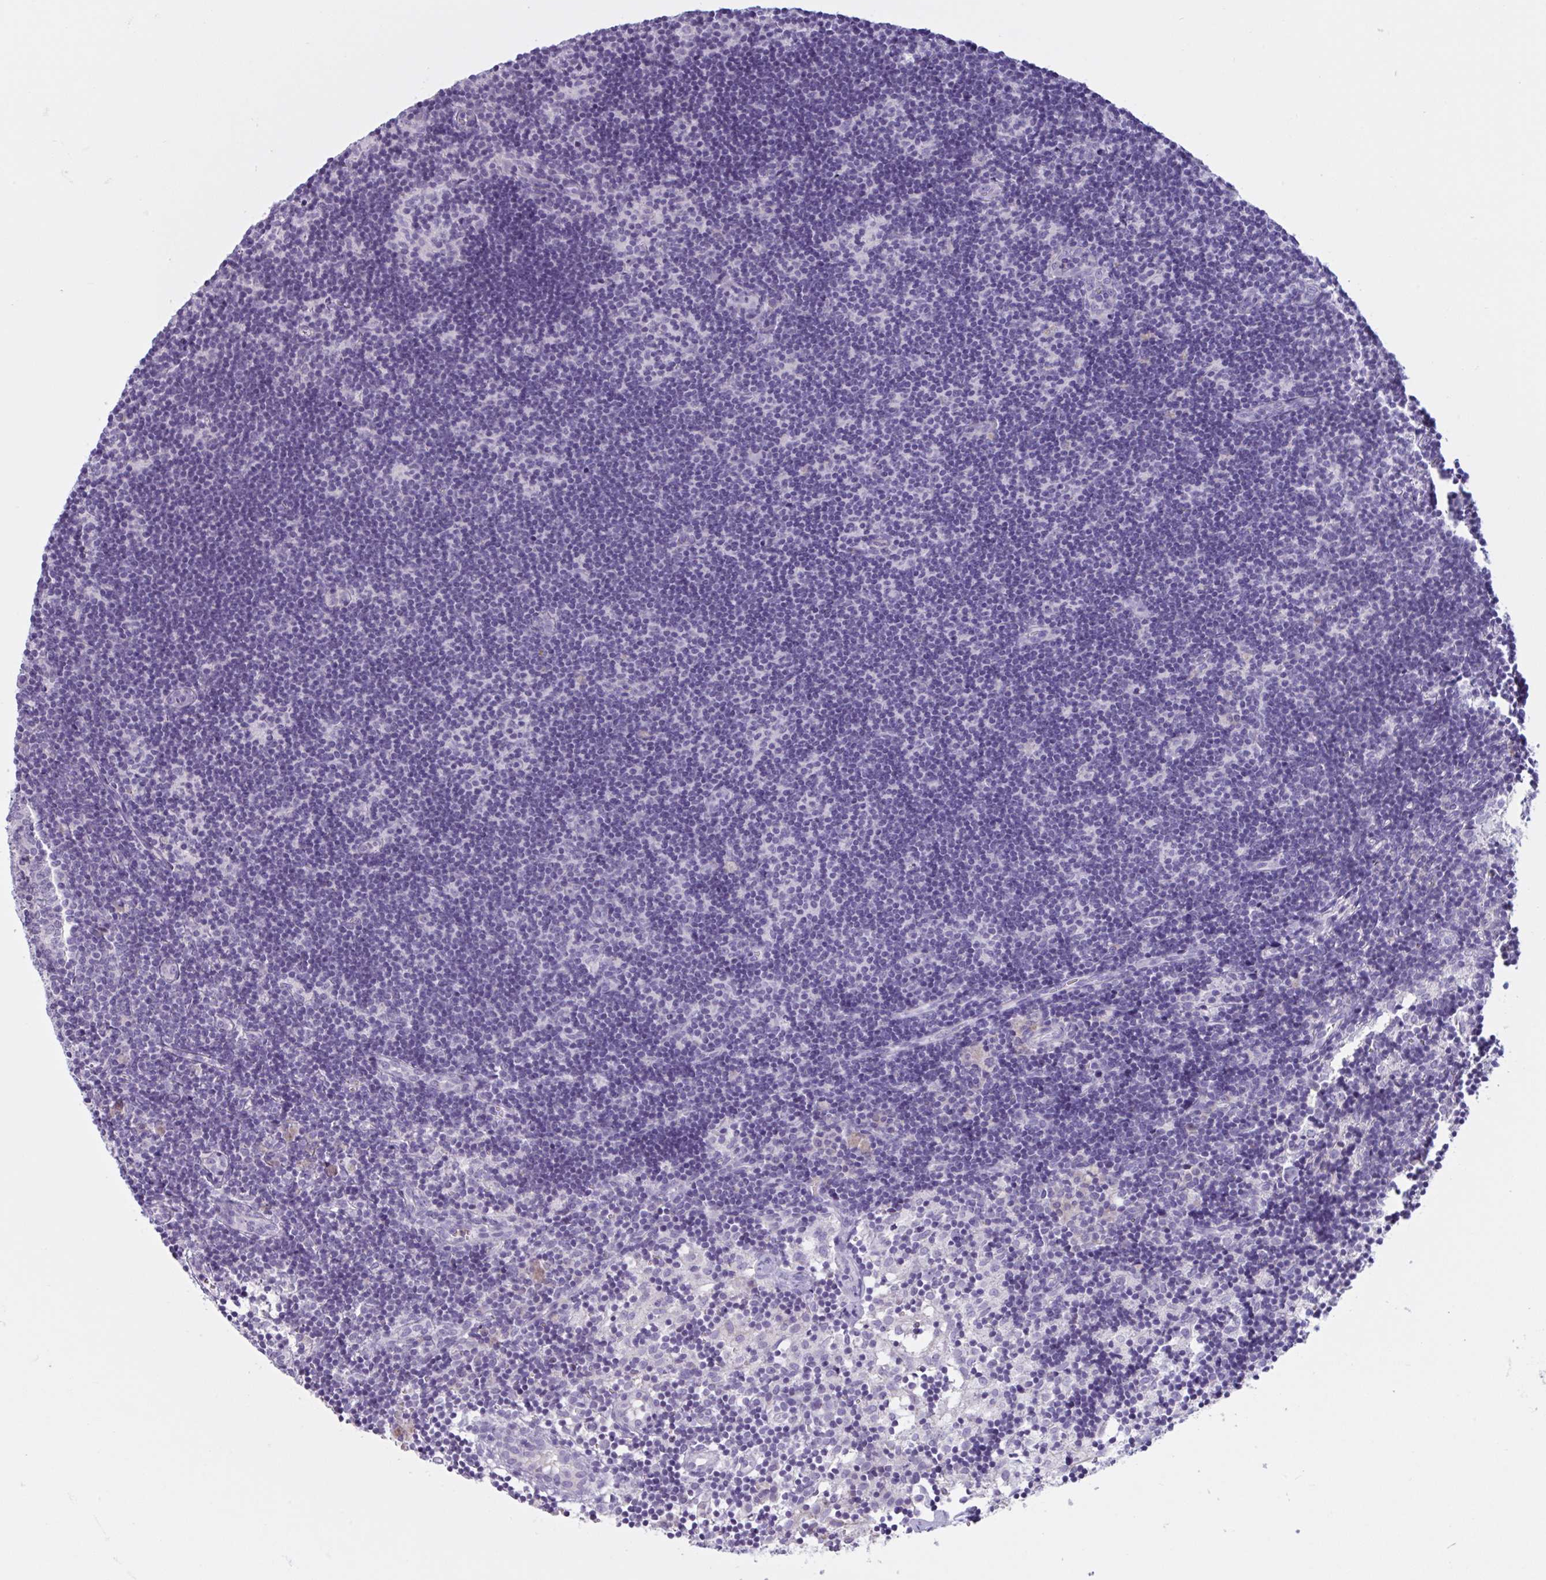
{"staining": {"intensity": "negative", "quantity": "none", "location": "none"}, "tissue": "lymph node", "cell_type": "Germinal center cells", "image_type": "normal", "snomed": [{"axis": "morphology", "description": "Normal tissue, NOS"}, {"axis": "topography", "description": "Lymph node"}], "caption": "Unremarkable lymph node was stained to show a protein in brown. There is no significant positivity in germinal center cells. Brightfield microscopy of IHC stained with DAB (brown) and hematoxylin (blue), captured at high magnification.", "gene": "WNT9B", "patient": {"sex": "female", "age": 31}}